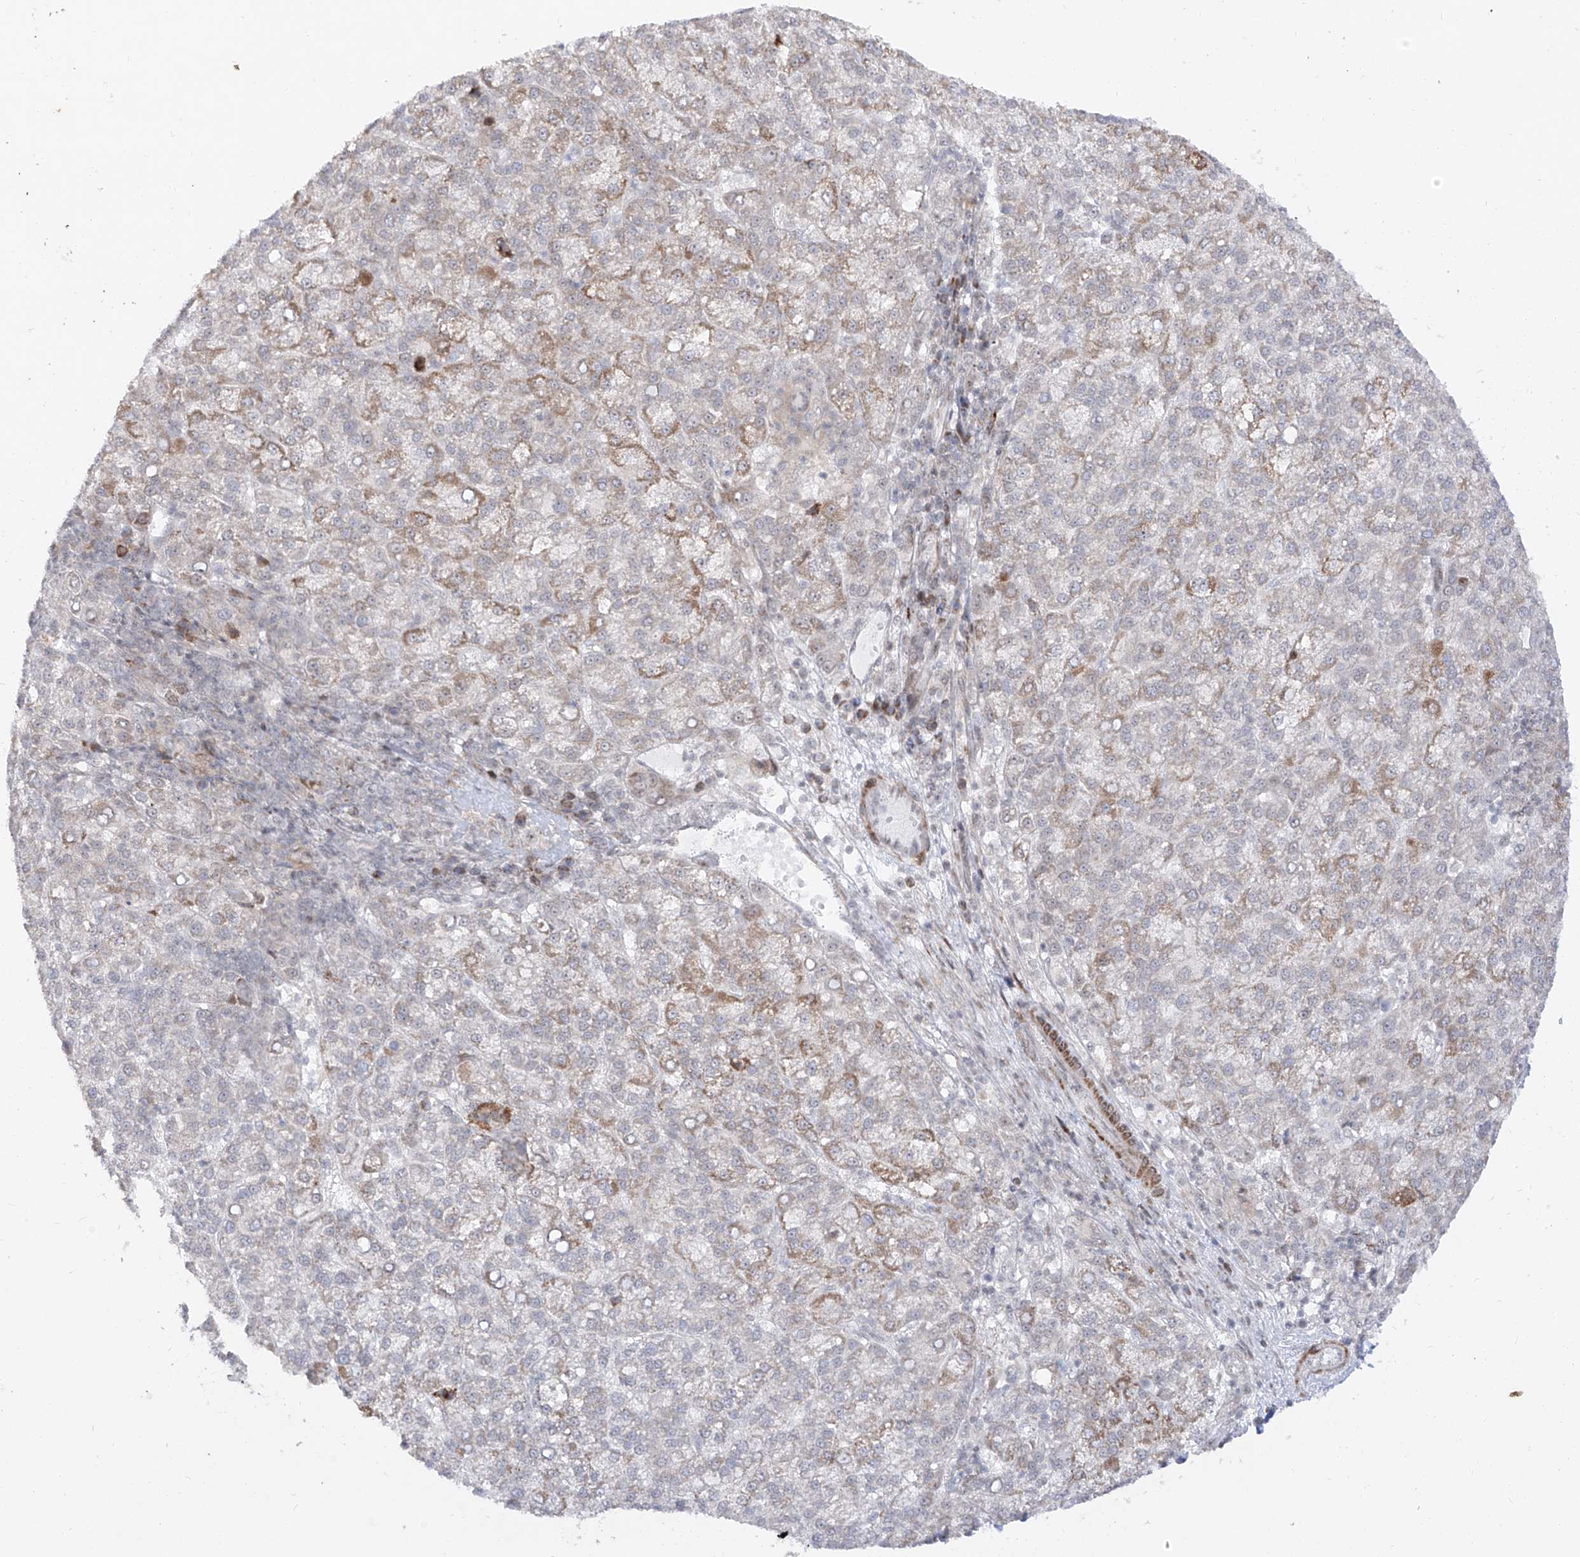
{"staining": {"intensity": "moderate", "quantity": "25%-75%", "location": "cytoplasmic/membranous"}, "tissue": "liver cancer", "cell_type": "Tumor cells", "image_type": "cancer", "snomed": [{"axis": "morphology", "description": "Carcinoma, Hepatocellular, NOS"}, {"axis": "topography", "description": "Liver"}], "caption": "The image reveals staining of hepatocellular carcinoma (liver), revealing moderate cytoplasmic/membranous protein expression (brown color) within tumor cells.", "gene": "ZNF180", "patient": {"sex": "female", "age": 58}}